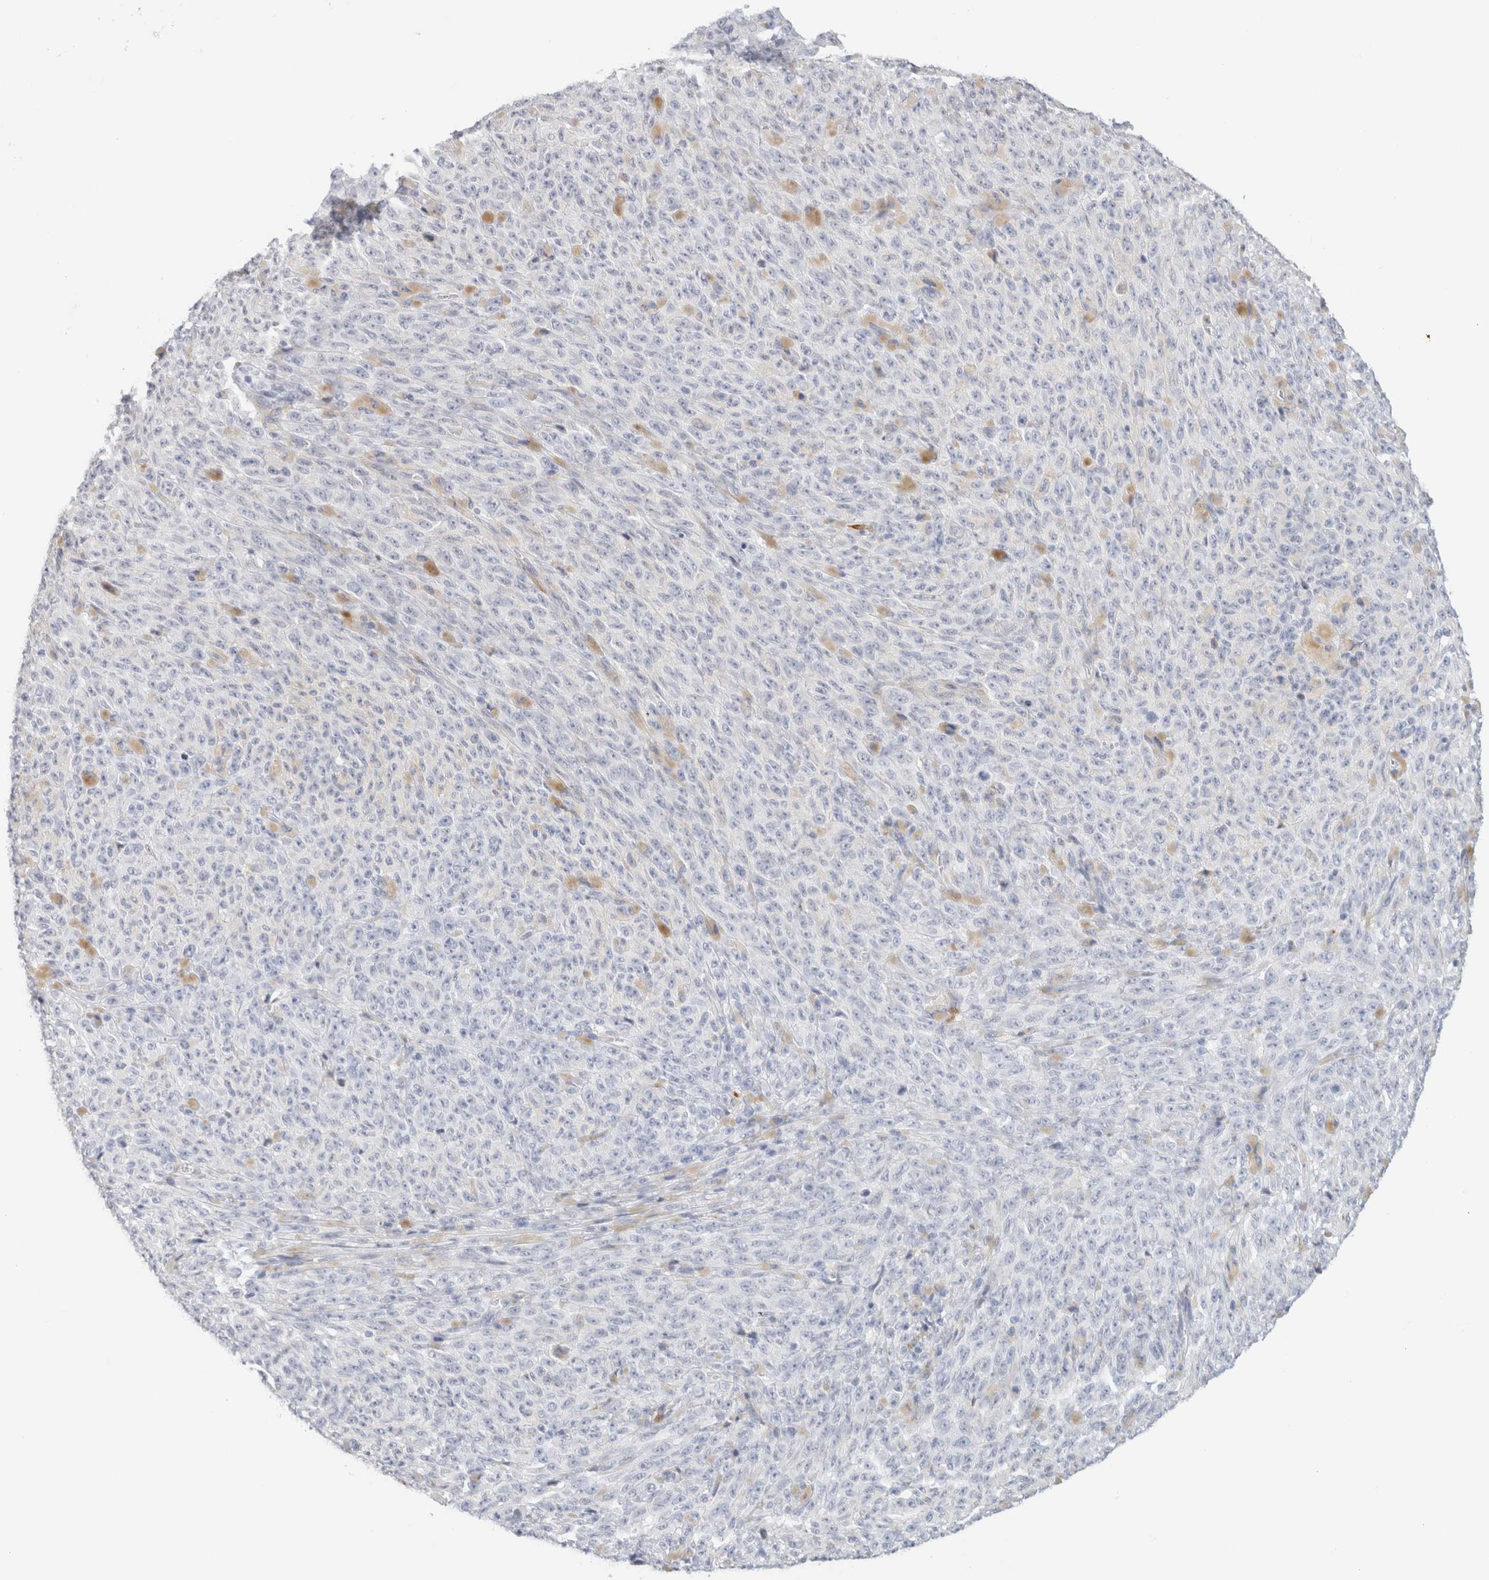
{"staining": {"intensity": "negative", "quantity": "none", "location": "none"}, "tissue": "melanoma", "cell_type": "Tumor cells", "image_type": "cancer", "snomed": [{"axis": "morphology", "description": "Malignant melanoma, NOS"}, {"axis": "topography", "description": "Skin"}], "caption": "Tumor cells are negative for protein expression in human melanoma.", "gene": "RTN4", "patient": {"sex": "female", "age": 82}}